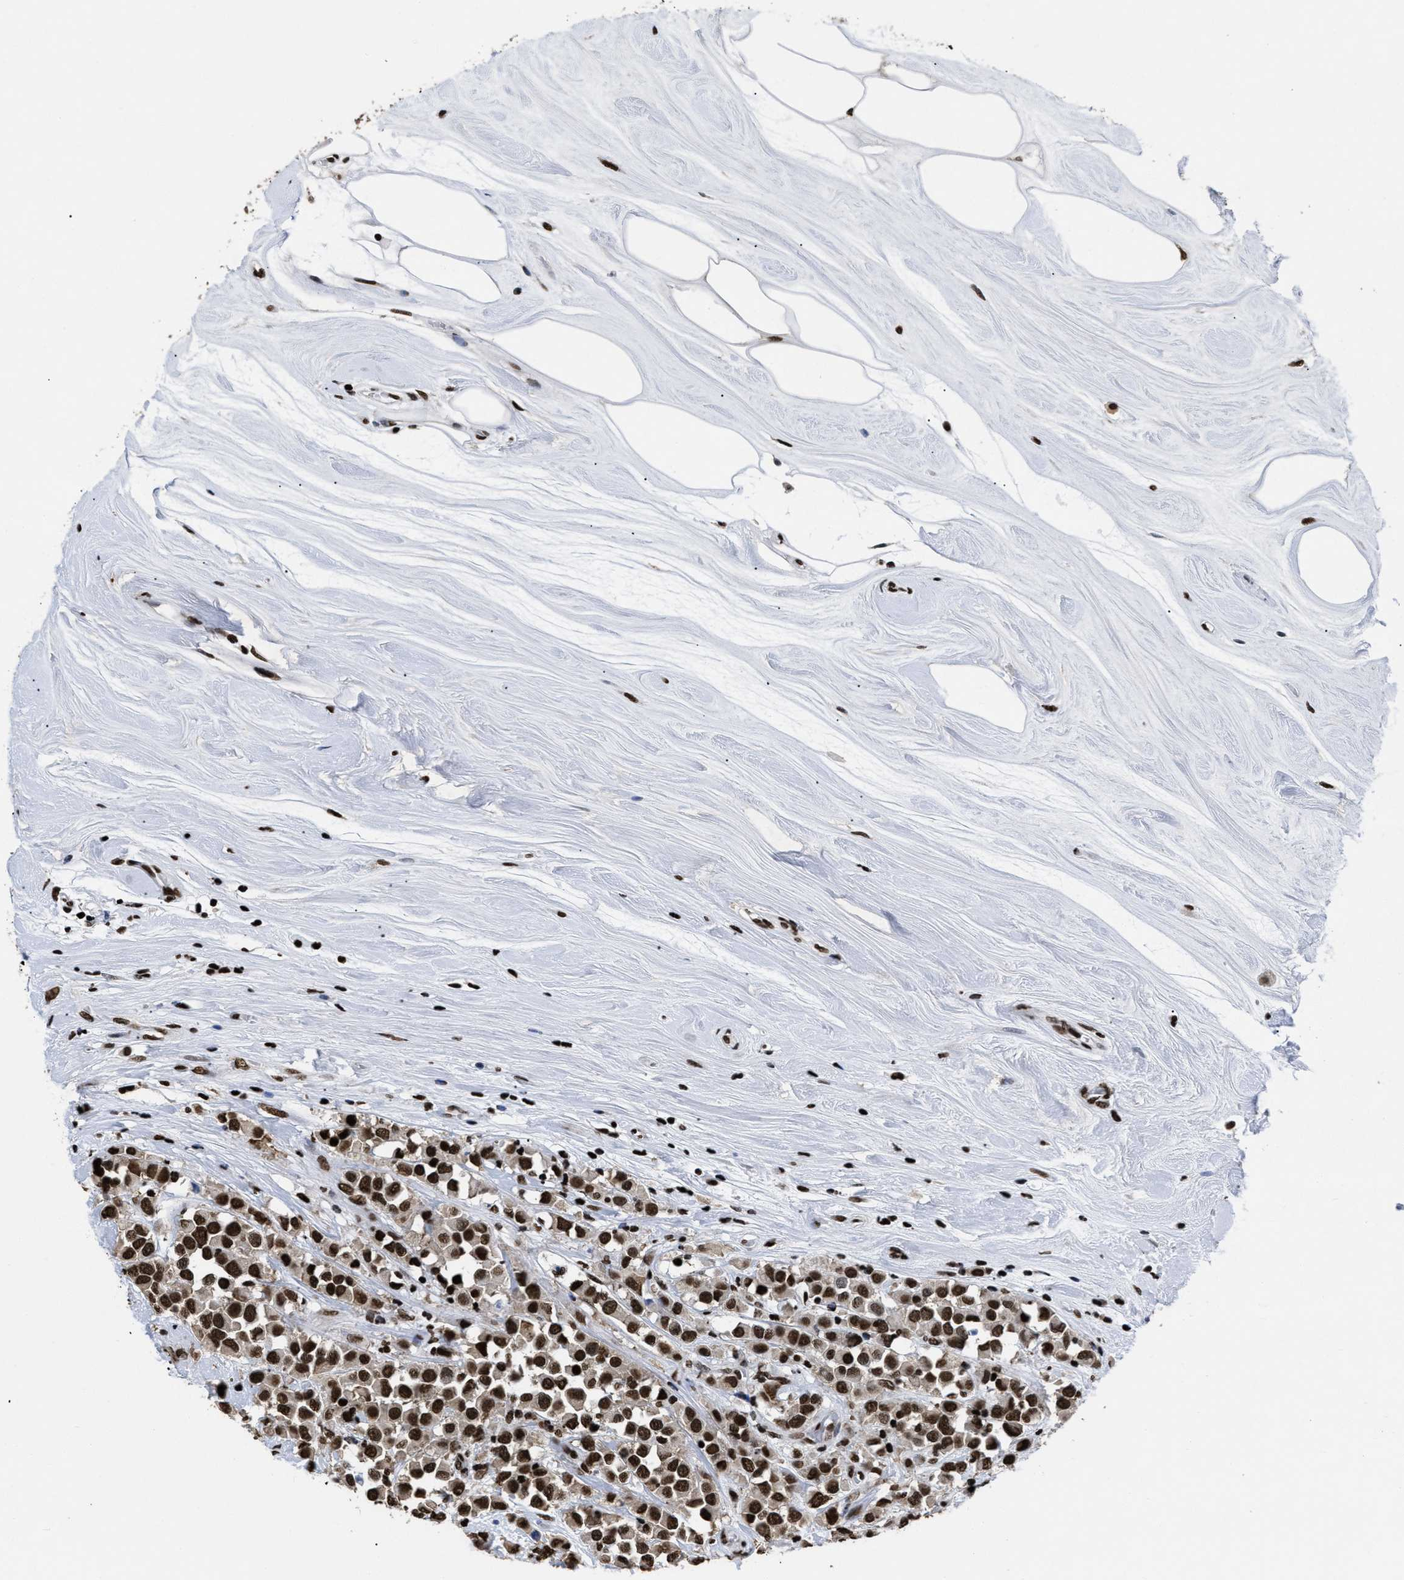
{"staining": {"intensity": "strong", "quantity": ">75%", "location": "nuclear"}, "tissue": "breast cancer", "cell_type": "Tumor cells", "image_type": "cancer", "snomed": [{"axis": "morphology", "description": "Duct carcinoma"}, {"axis": "topography", "description": "Breast"}], "caption": "Breast cancer tissue shows strong nuclear positivity in about >75% of tumor cells, visualized by immunohistochemistry. (IHC, brightfield microscopy, high magnification).", "gene": "CALHM3", "patient": {"sex": "female", "age": 61}}